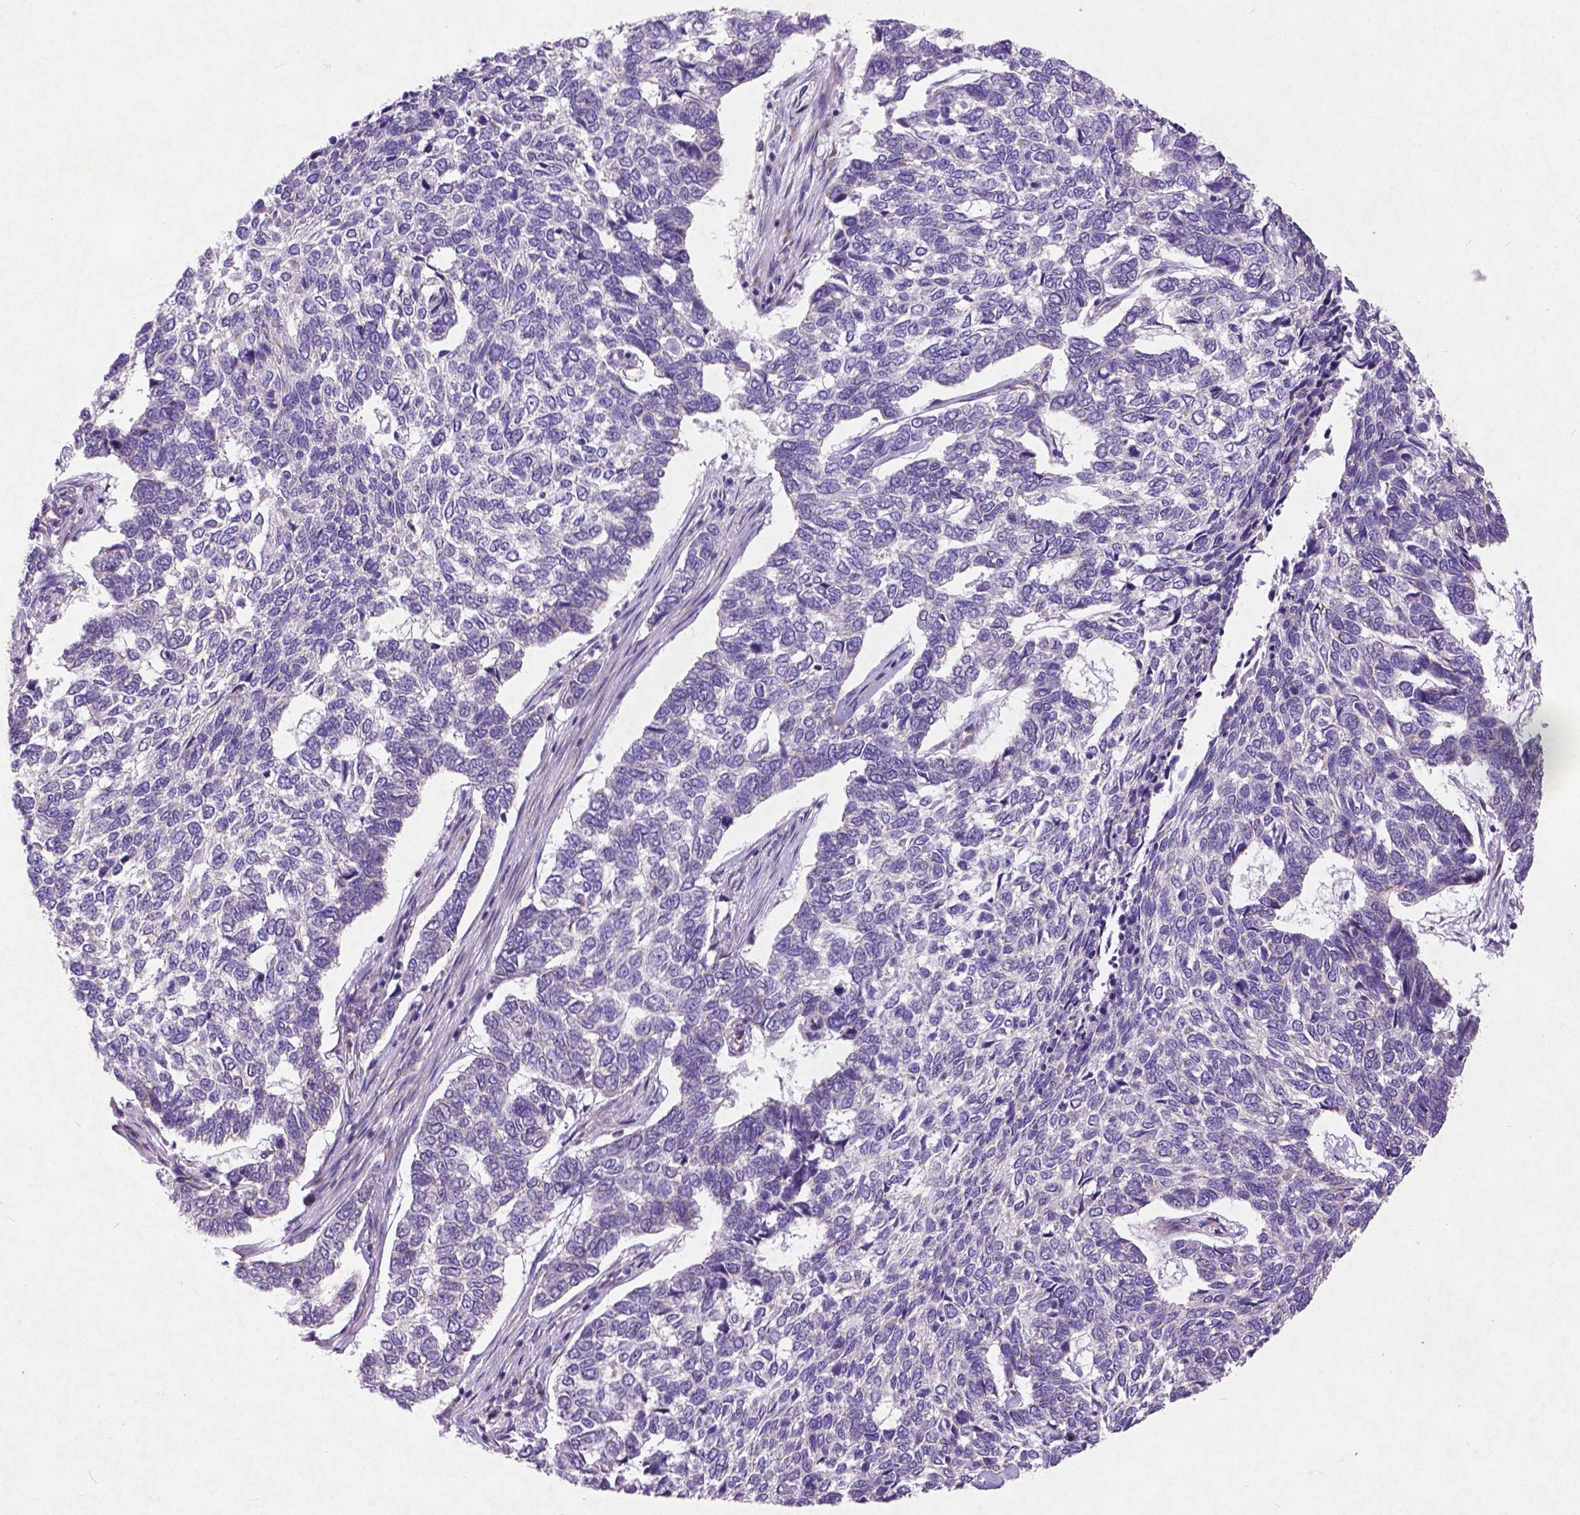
{"staining": {"intensity": "negative", "quantity": "none", "location": "none"}, "tissue": "skin cancer", "cell_type": "Tumor cells", "image_type": "cancer", "snomed": [{"axis": "morphology", "description": "Basal cell carcinoma"}, {"axis": "topography", "description": "Skin"}], "caption": "Protein analysis of basal cell carcinoma (skin) reveals no significant positivity in tumor cells.", "gene": "ATG4D", "patient": {"sex": "female", "age": 65}}